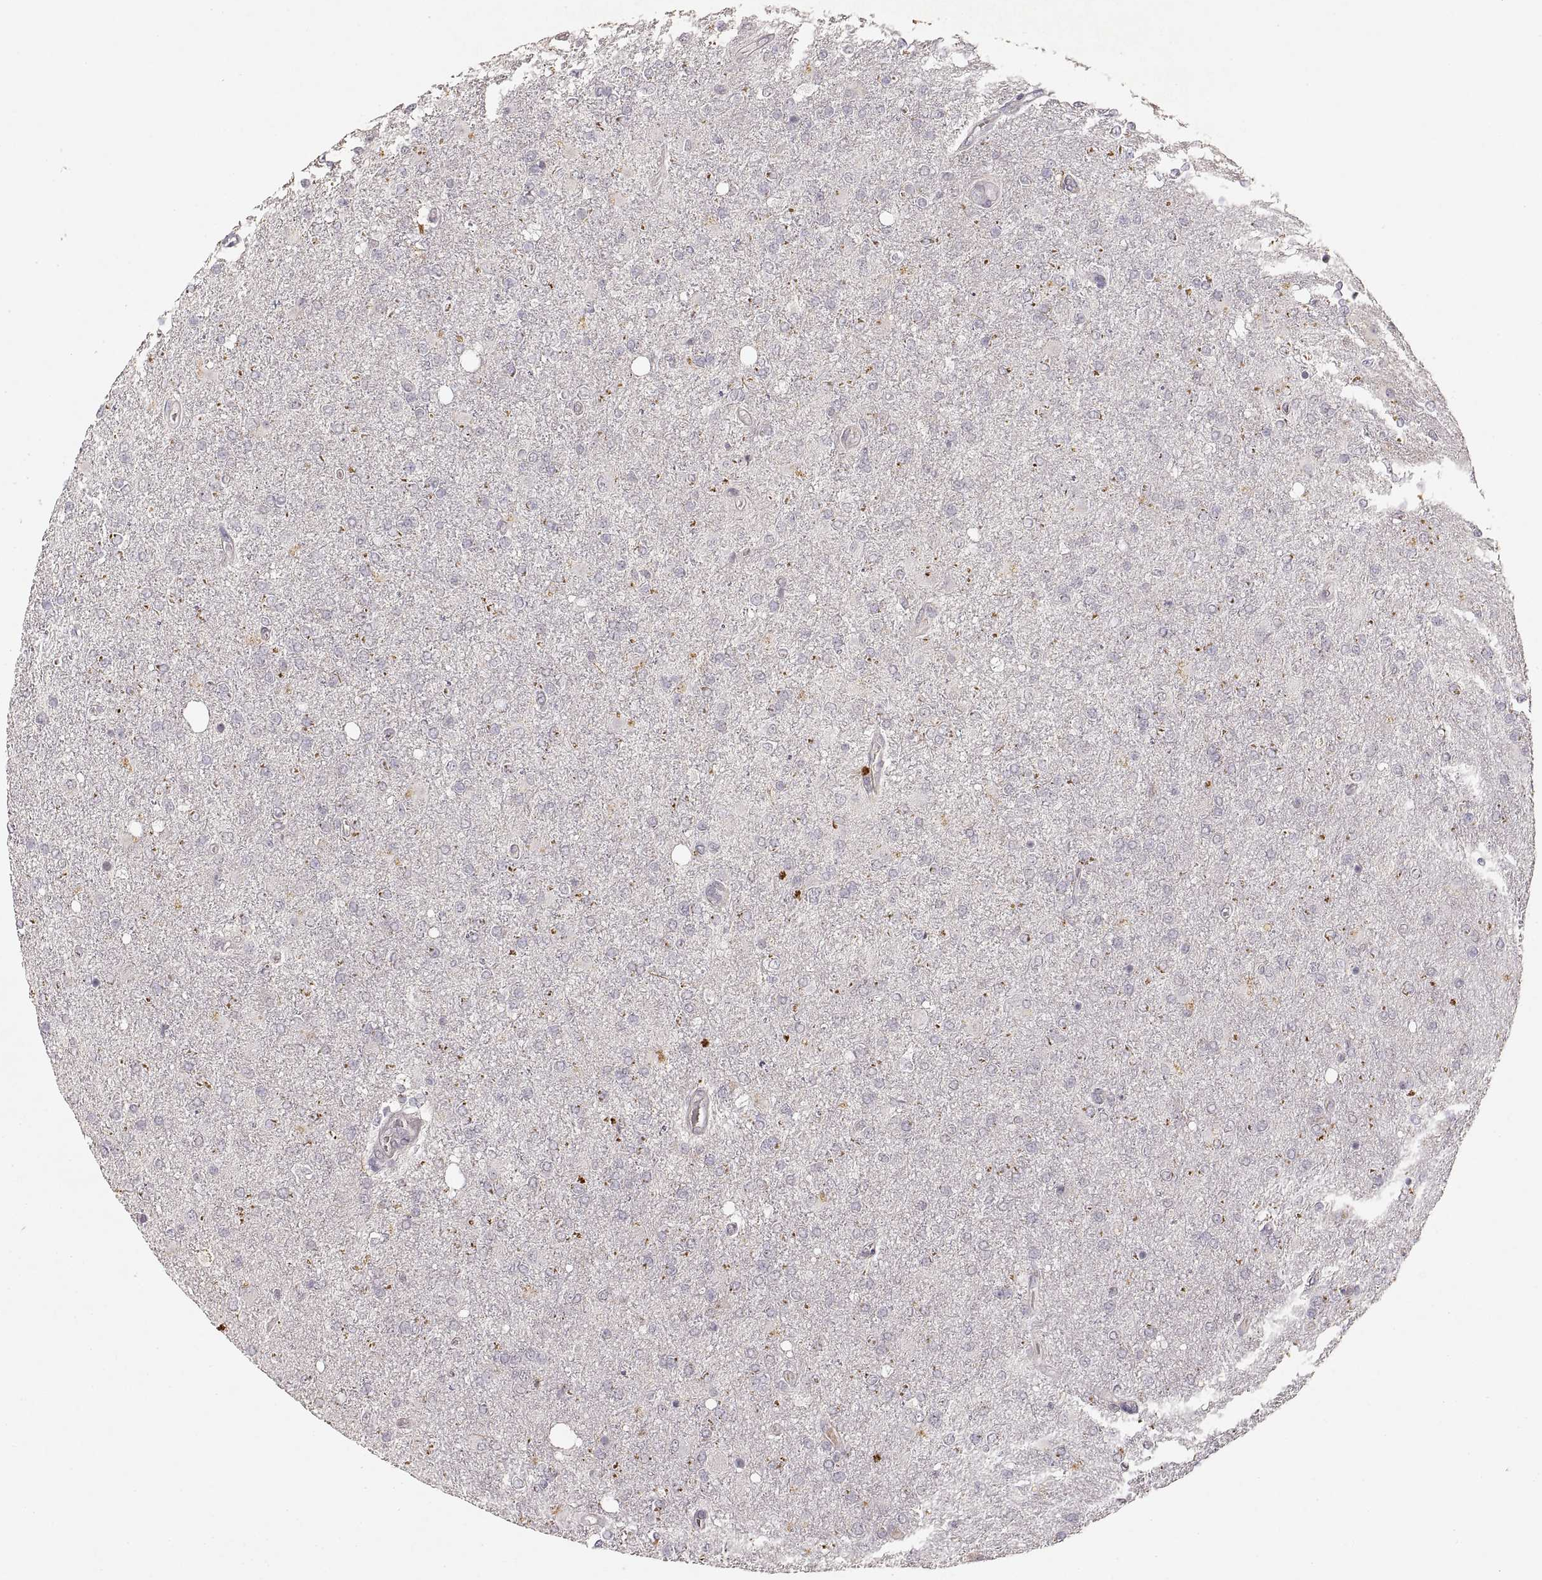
{"staining": {"intensity": "negative", "quantity": "none", "location": "none"}, "tissue": "glioma", "cell_type": "Tumor cells", "image_type": "cancer", "snomed": [{"axis": "morphology", "description": "Glioma, malignant, High grade"}, {"axis": "topography", "description": "Cerebral cortex"}], "caption": "Tumor cells are negative for protein expression in human malignant glioma (high-grade).", "gene": "LAMC2", "patient": {"sex": "male", "age": 70}}